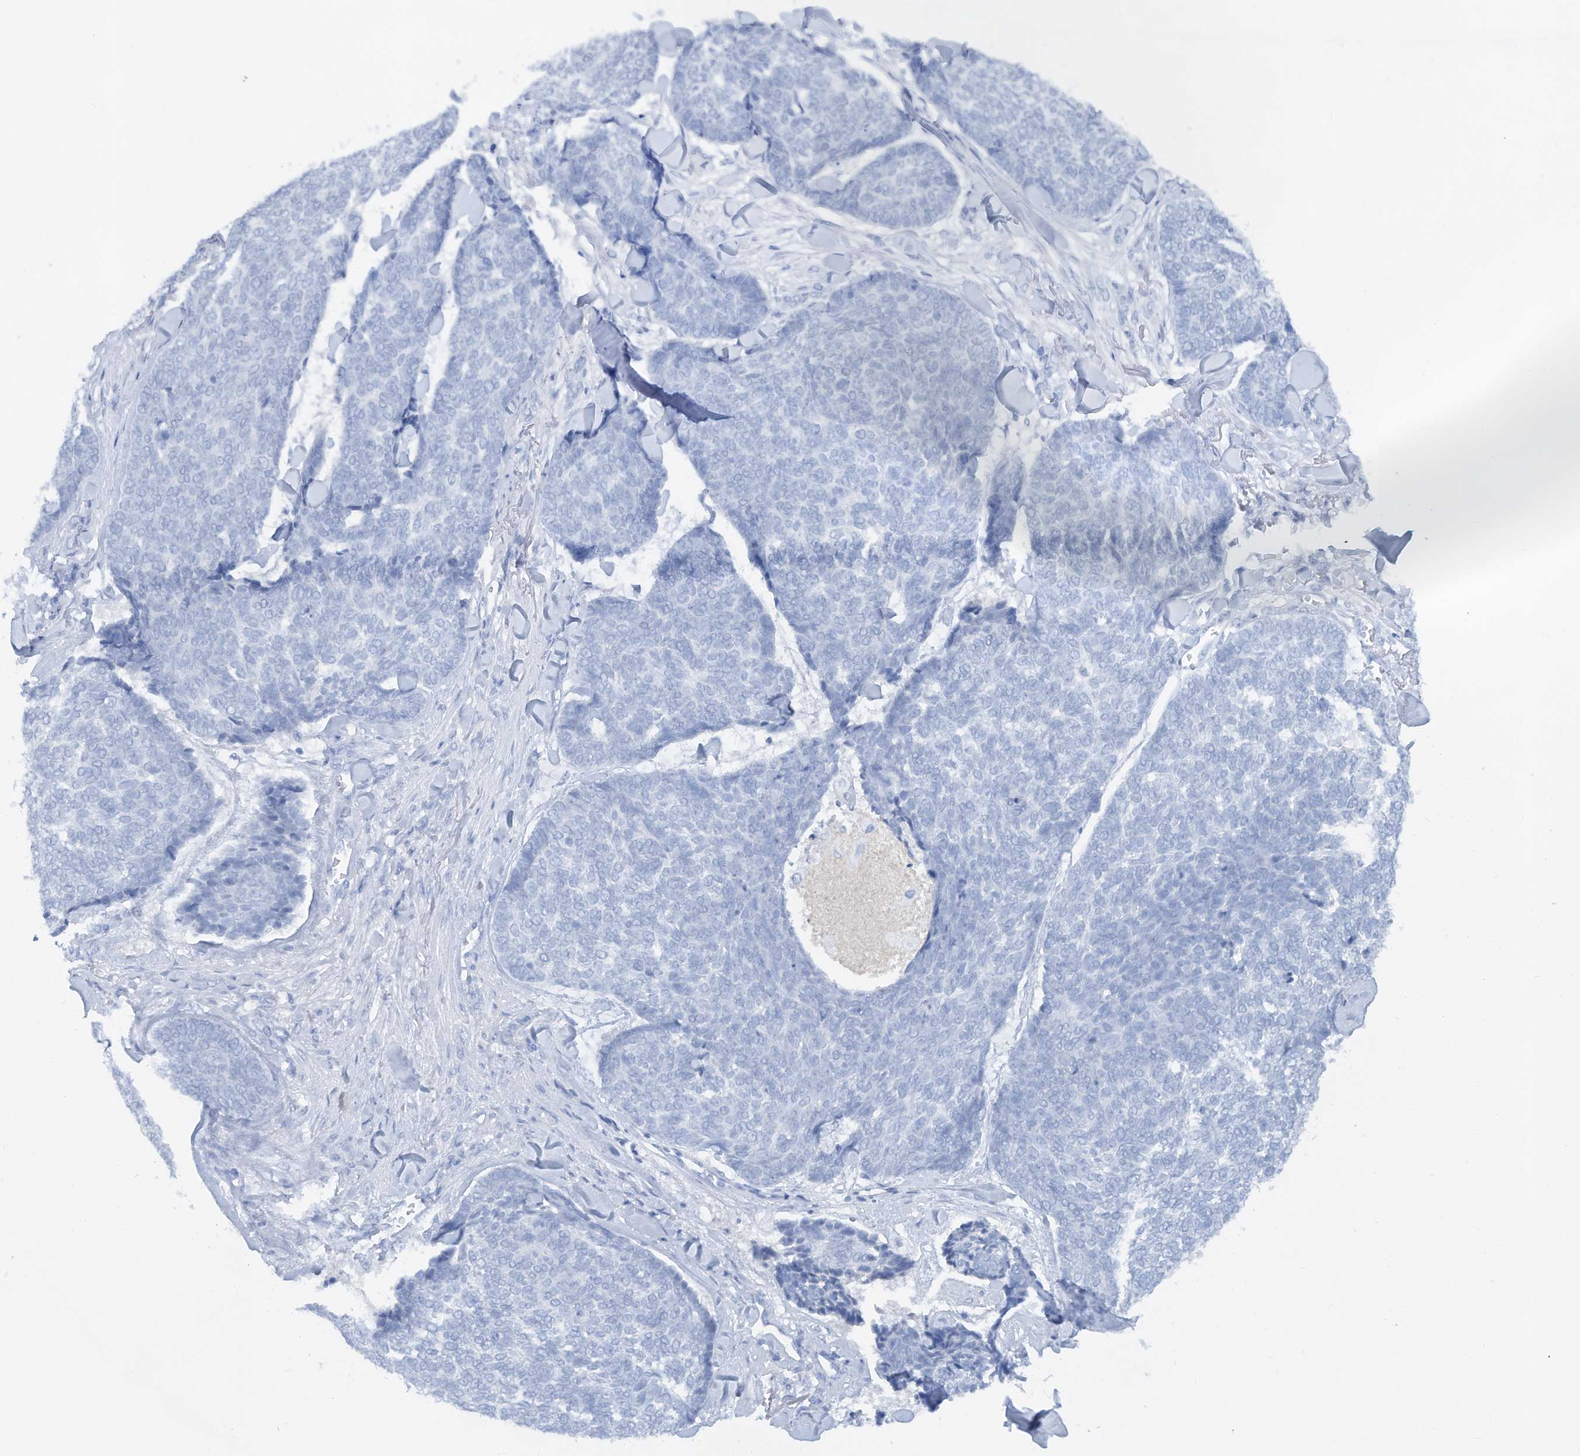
{"staining": {"intensity": "negative", "quantity": "none", "location": "none"}, "tissue": "skin cancer", "cell_type": "Tumor cells", "image_type": "cancer", "snomed": [{"axis": "morphology", "description": "Basal cell carcinoma"}, {"axis": "topography", "description": "Skin"}], "caption": "A high-resolution photomicrograph shows immunohistochemistry (IHC) staining of basal cell carcinoma (skin), which shows no significant expression in tumor cells.", "gene": "HAS3", "patient": {"sex": "male", "age": 84}}